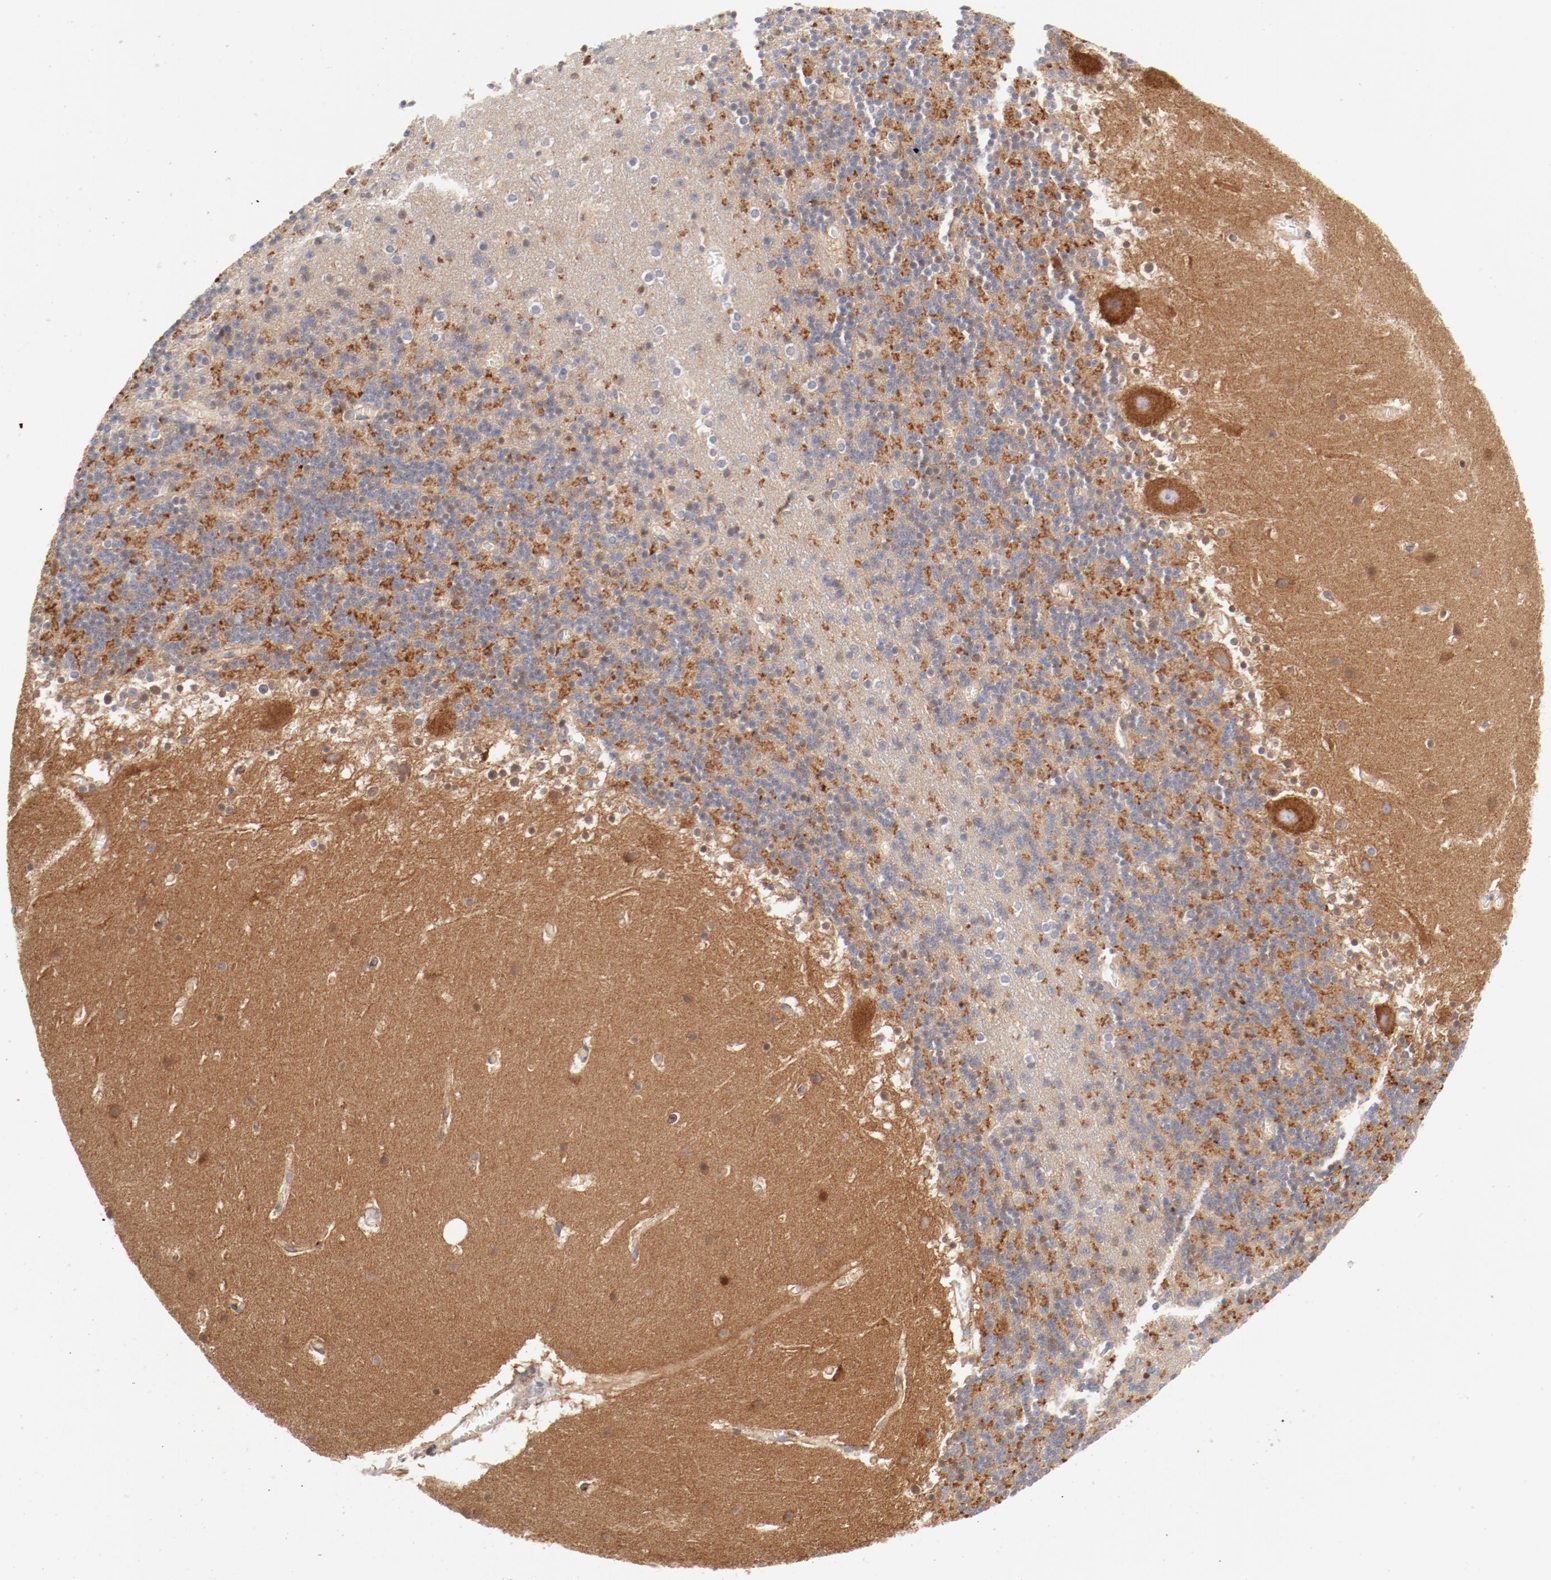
{"staining": {"intensity": "moderate", "quantity": ">75%", "location": "cytoplasmic/membranous"}, "tissue": "cerebellum", "cell_type": "Cells in granular layer", "image_type": "normal", "snomed": [{"axis": "morphology", "description": "Normal tissue, NOS"}, {"axis": "topography", "description": "Cerebellum"}], "caption": "Moderate cytoplasmic/membranous positivity for a protein is present in about >75% of cells in granular layer of normal cerebellum using immunohistochemistry.", "gene": "AP2A1", "patient": {"sex": "male", "age": 45}}